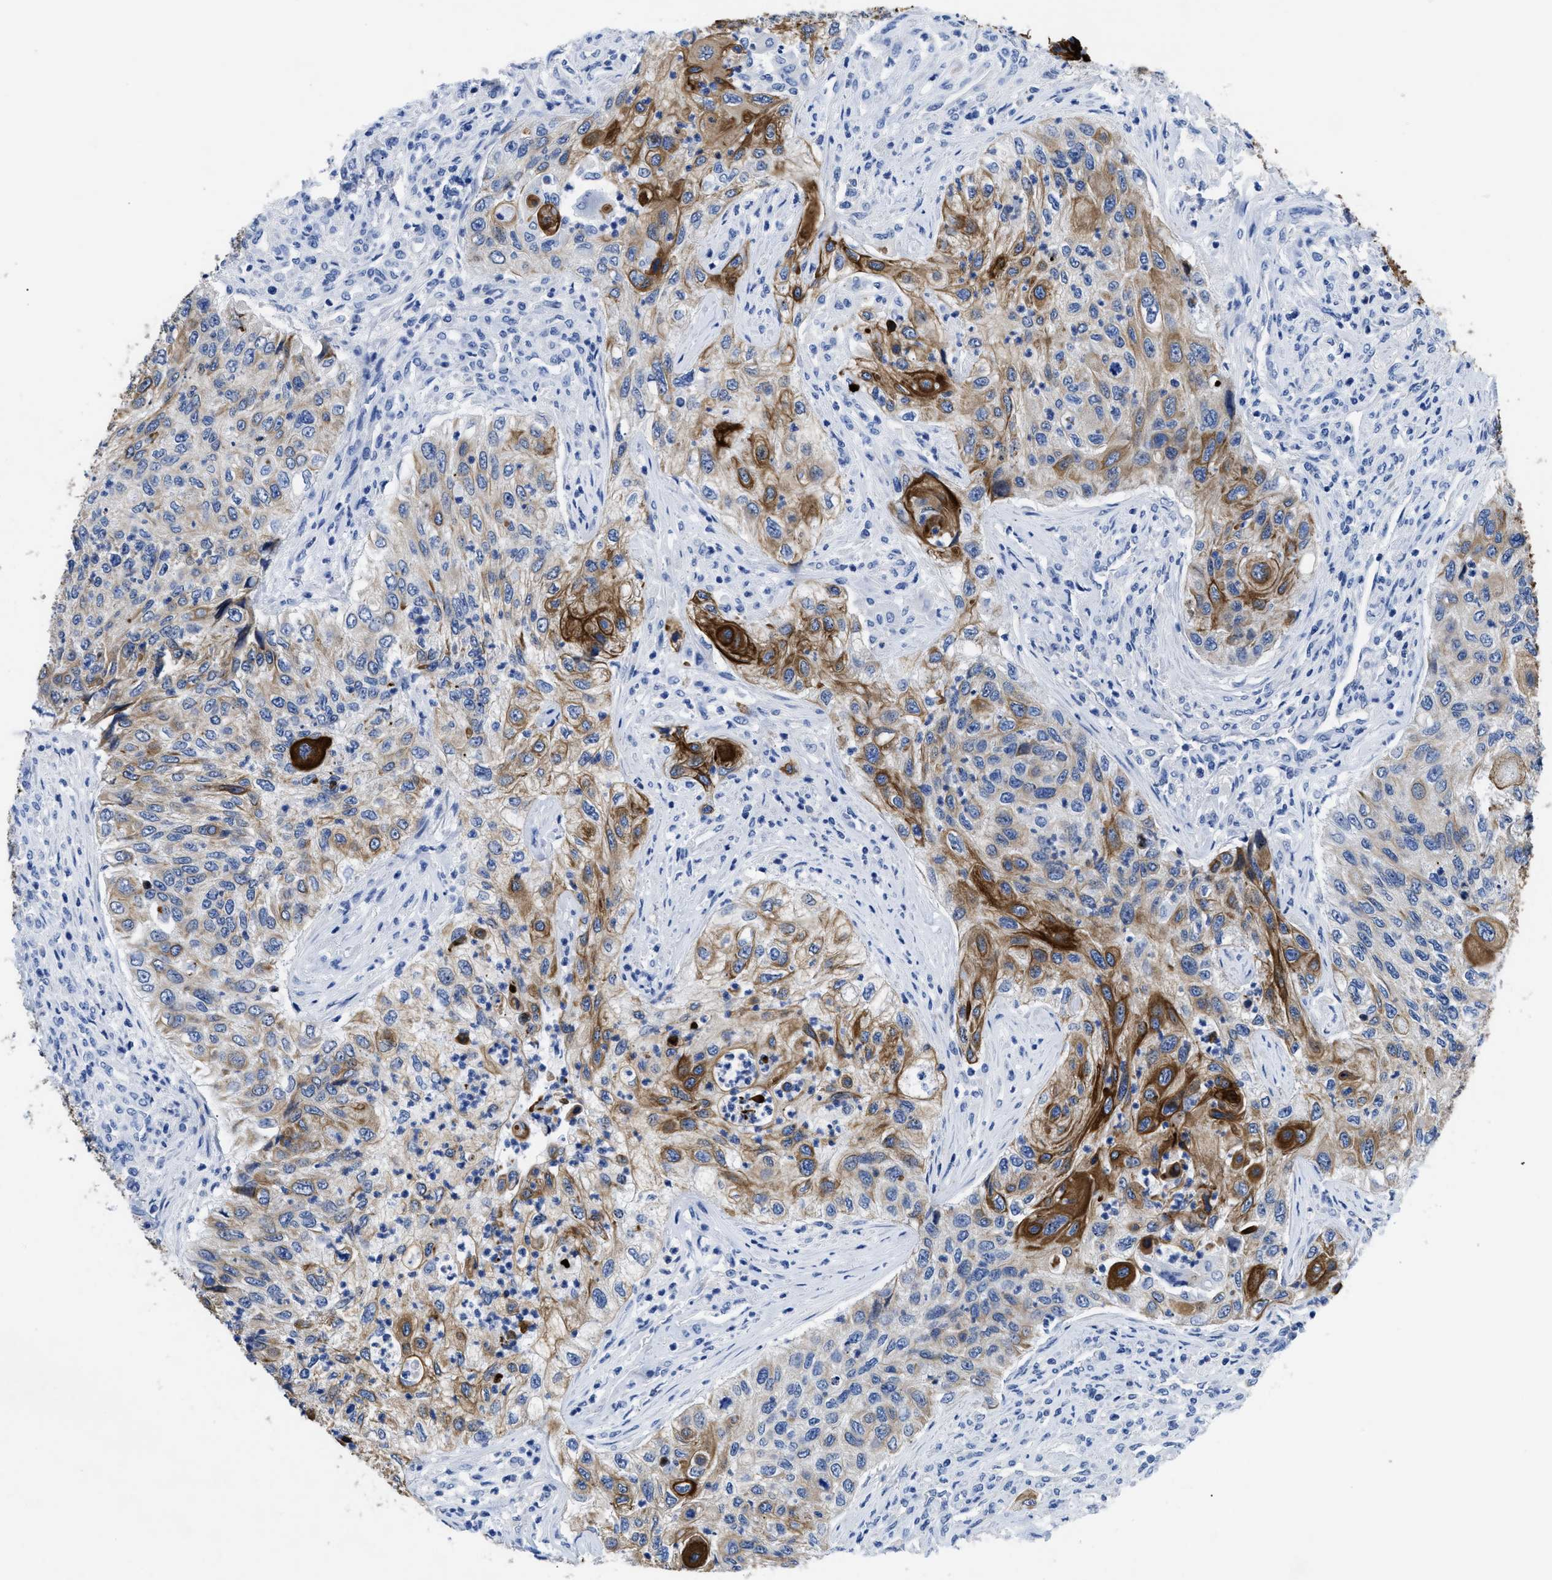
{"staining": {"intensity": "strong", "quantity": "<25%", "location": "cytoplasmic/membranous"}, "tissue": "urothelial cancer", "cell_type": "Tumor cells", "image_type": "cancer", "snomed": [{"axis": "morphology", "description": "Urothelial carcinoma, High grade"}, {"axis": "topography", "description": "Urinary bladder"}], "caption": "Urothelial cancer stained with a protein marker reveals strong staining in tumor cells.", "gene": "TMEM68", "patient": {"sex": "female", "age": 60}}